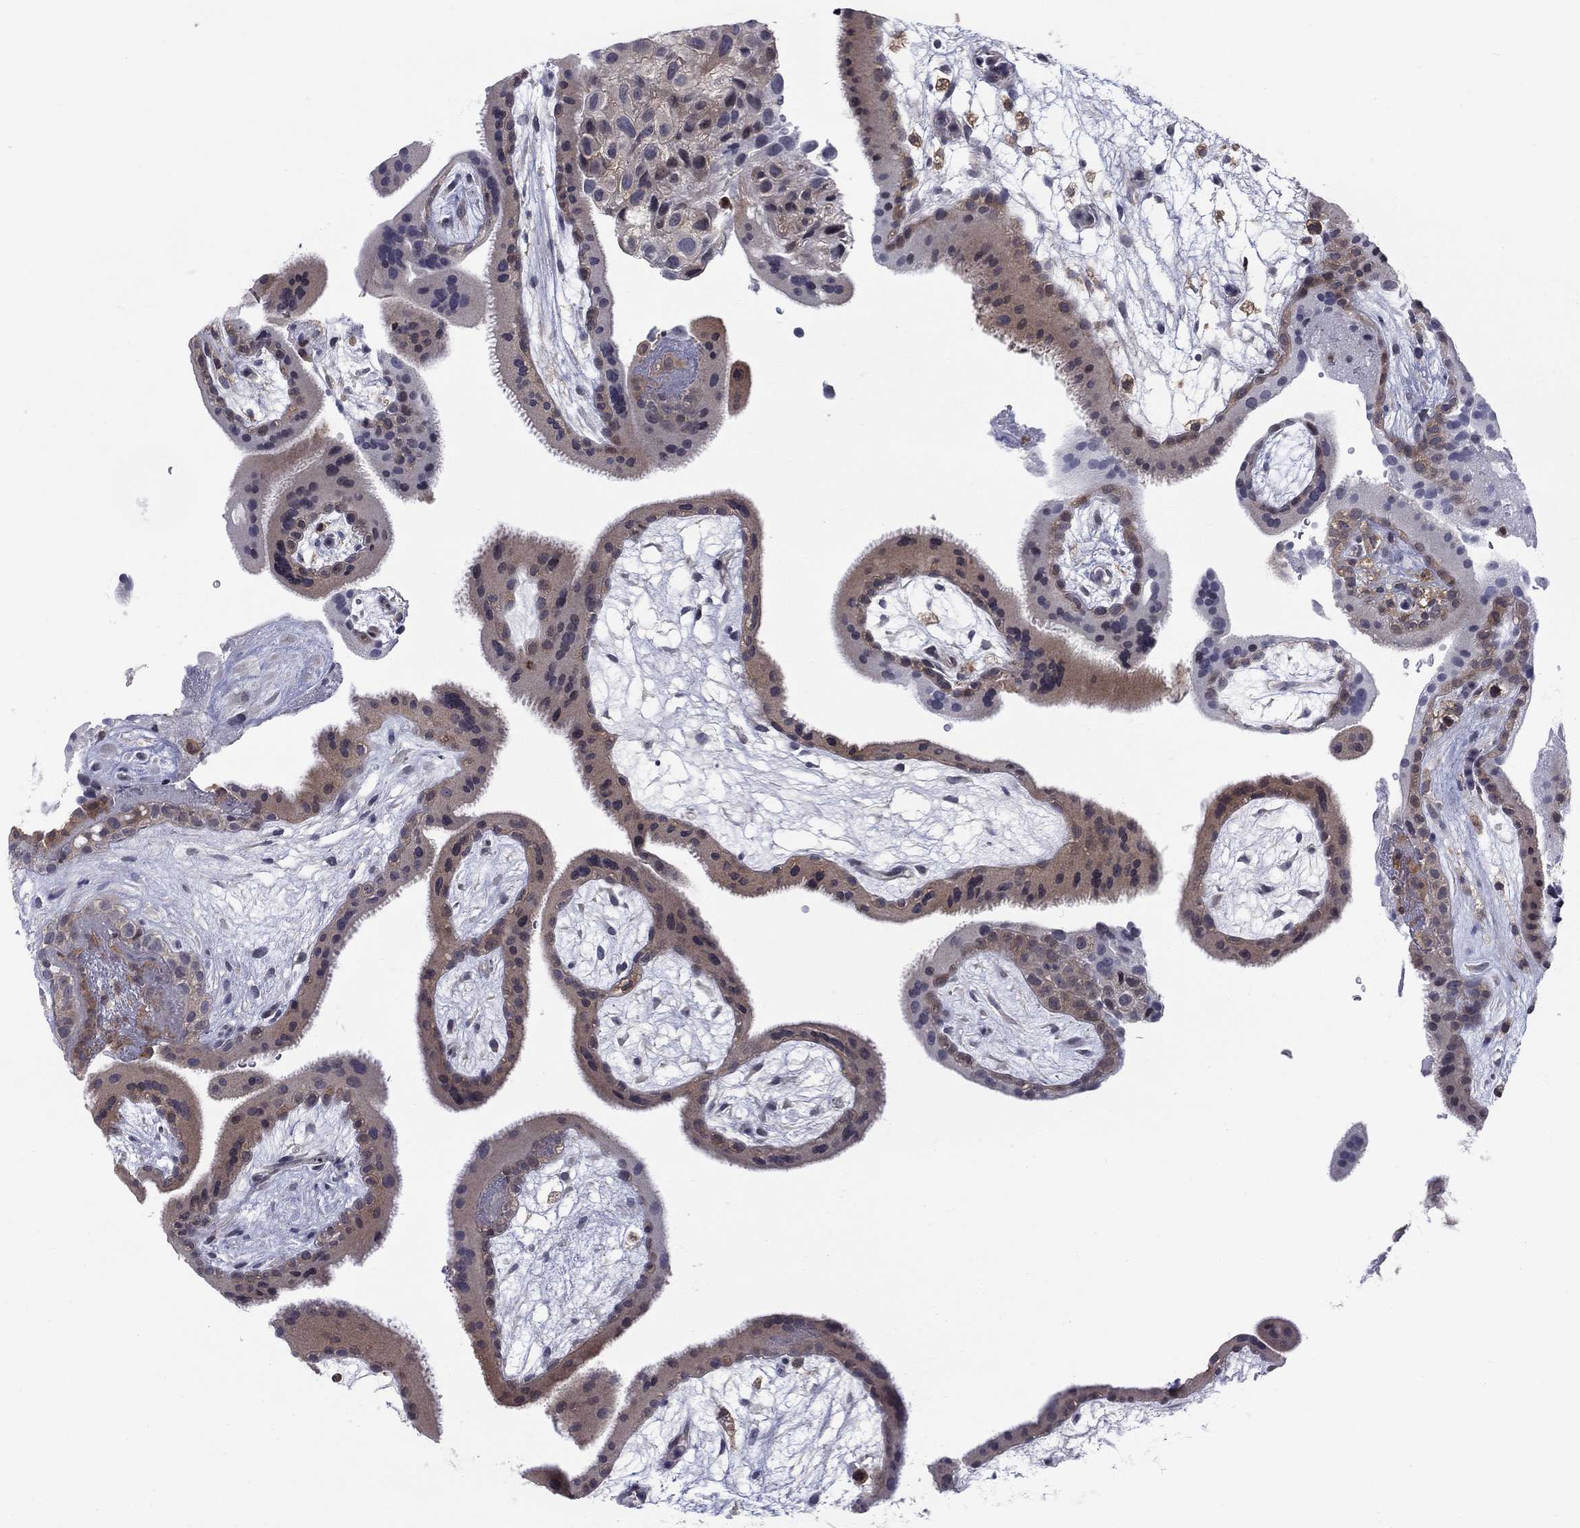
{"staining": {"intensity": "weak", "quantity": "<25%", "location": "cytoplasmic/membranous"}, "tissue": "placenta", "cell_type": "Decidual cells", "image_type": "normal", "snomed": [{"axis": "morphology", "description": "Normal tissue, NOS"}, {"axis": "topography", "description": "Placenta"}], "caption": "DAB immunohistochemical staining of normal placenta demonstrates no significant positivity in decidual cells. (DAB immunohistochemistry (IHC) visualized using brightfield microscopy, high magnification).", "gene": "ZNHIT3", "patient": {"sex": "female", "age": 19}}